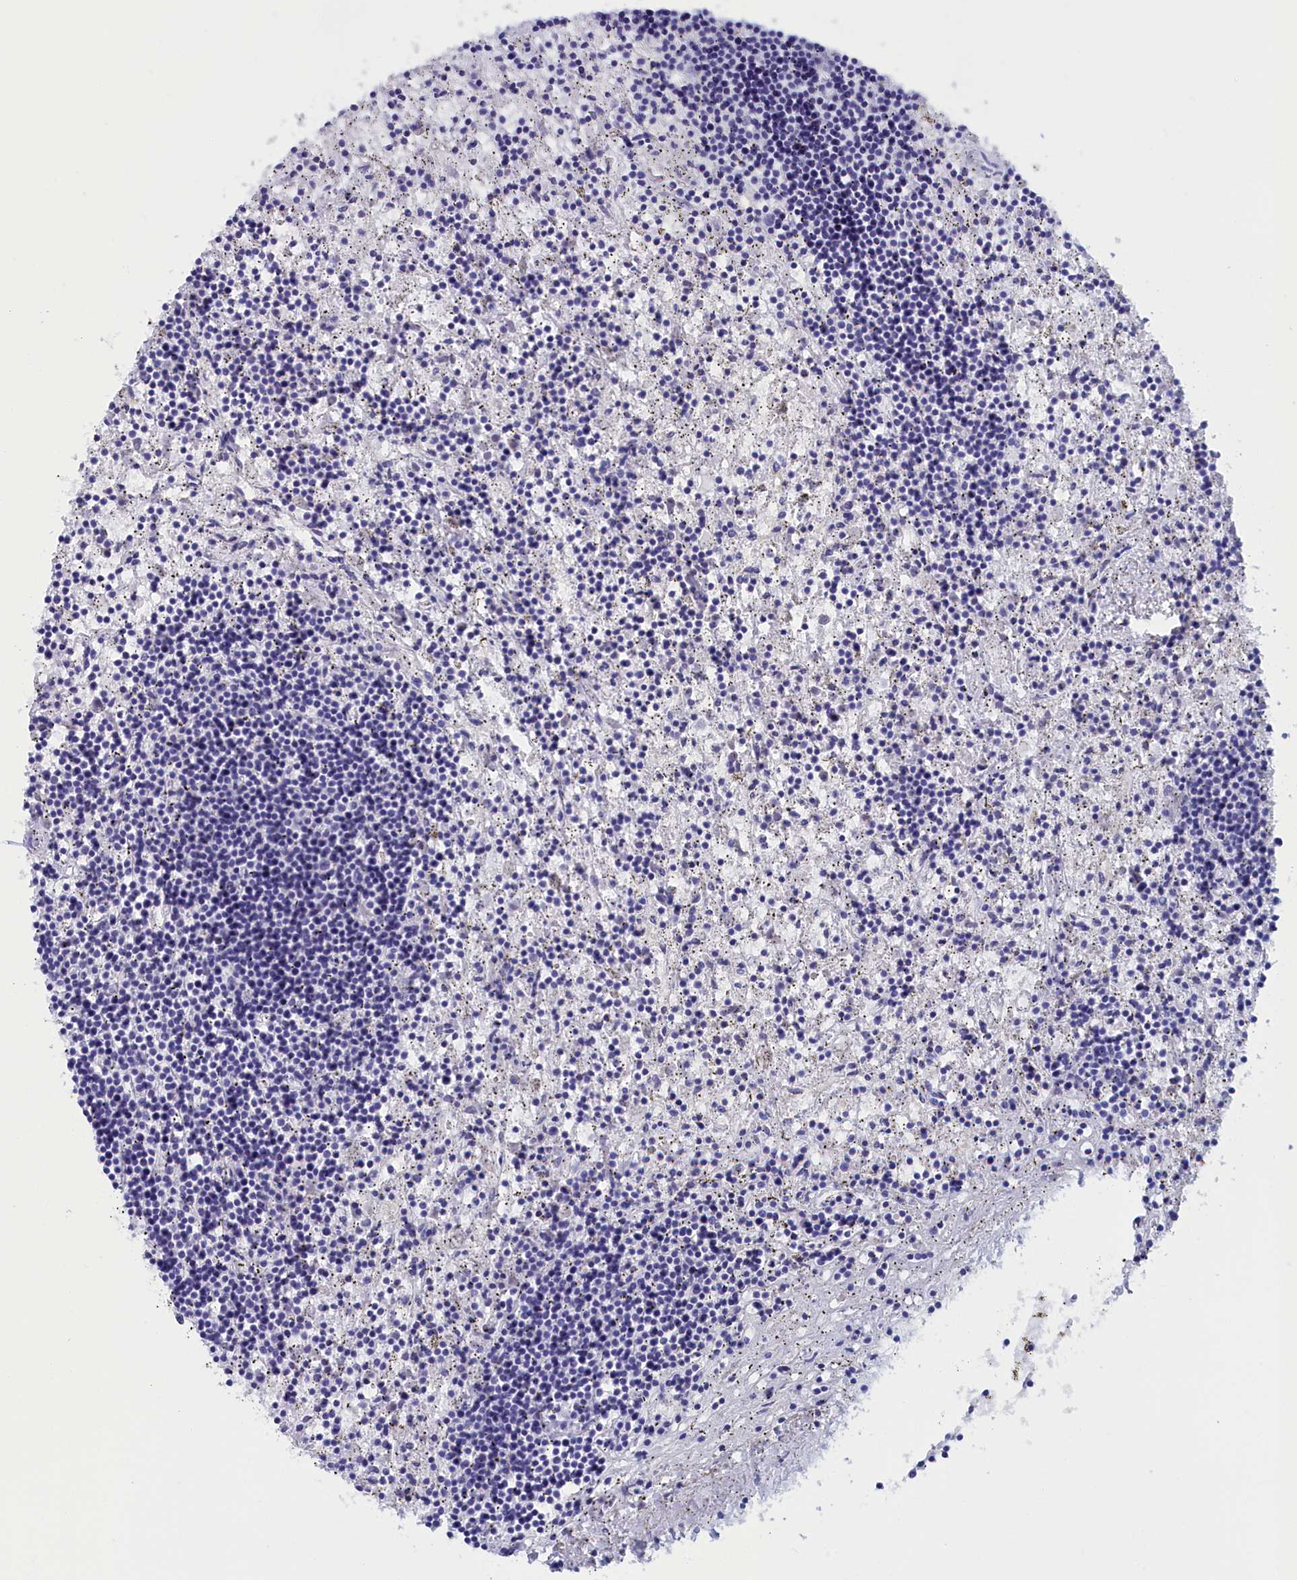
{"staining": {"intensity": "negative", "quantity": "none", "location": "none"}, "tissue": "lymphoma", "cell_type": "Tumor cells", "image_type": "cancer", "snomed": [{"axis": "morphology", "description": "Malignant lymphoma, non-Hodgkin's type, Low grade"}, {"axis": "topography", "description": "Spleen"}], "caption": "A photomicrograph of low-grade malignant lymphoma, non-Hodgkin's type stained for a protein reveals no brown staining in tumor cells.", "gene": "ANKRD2", "patient": {"sex": "male", "age": 76}}